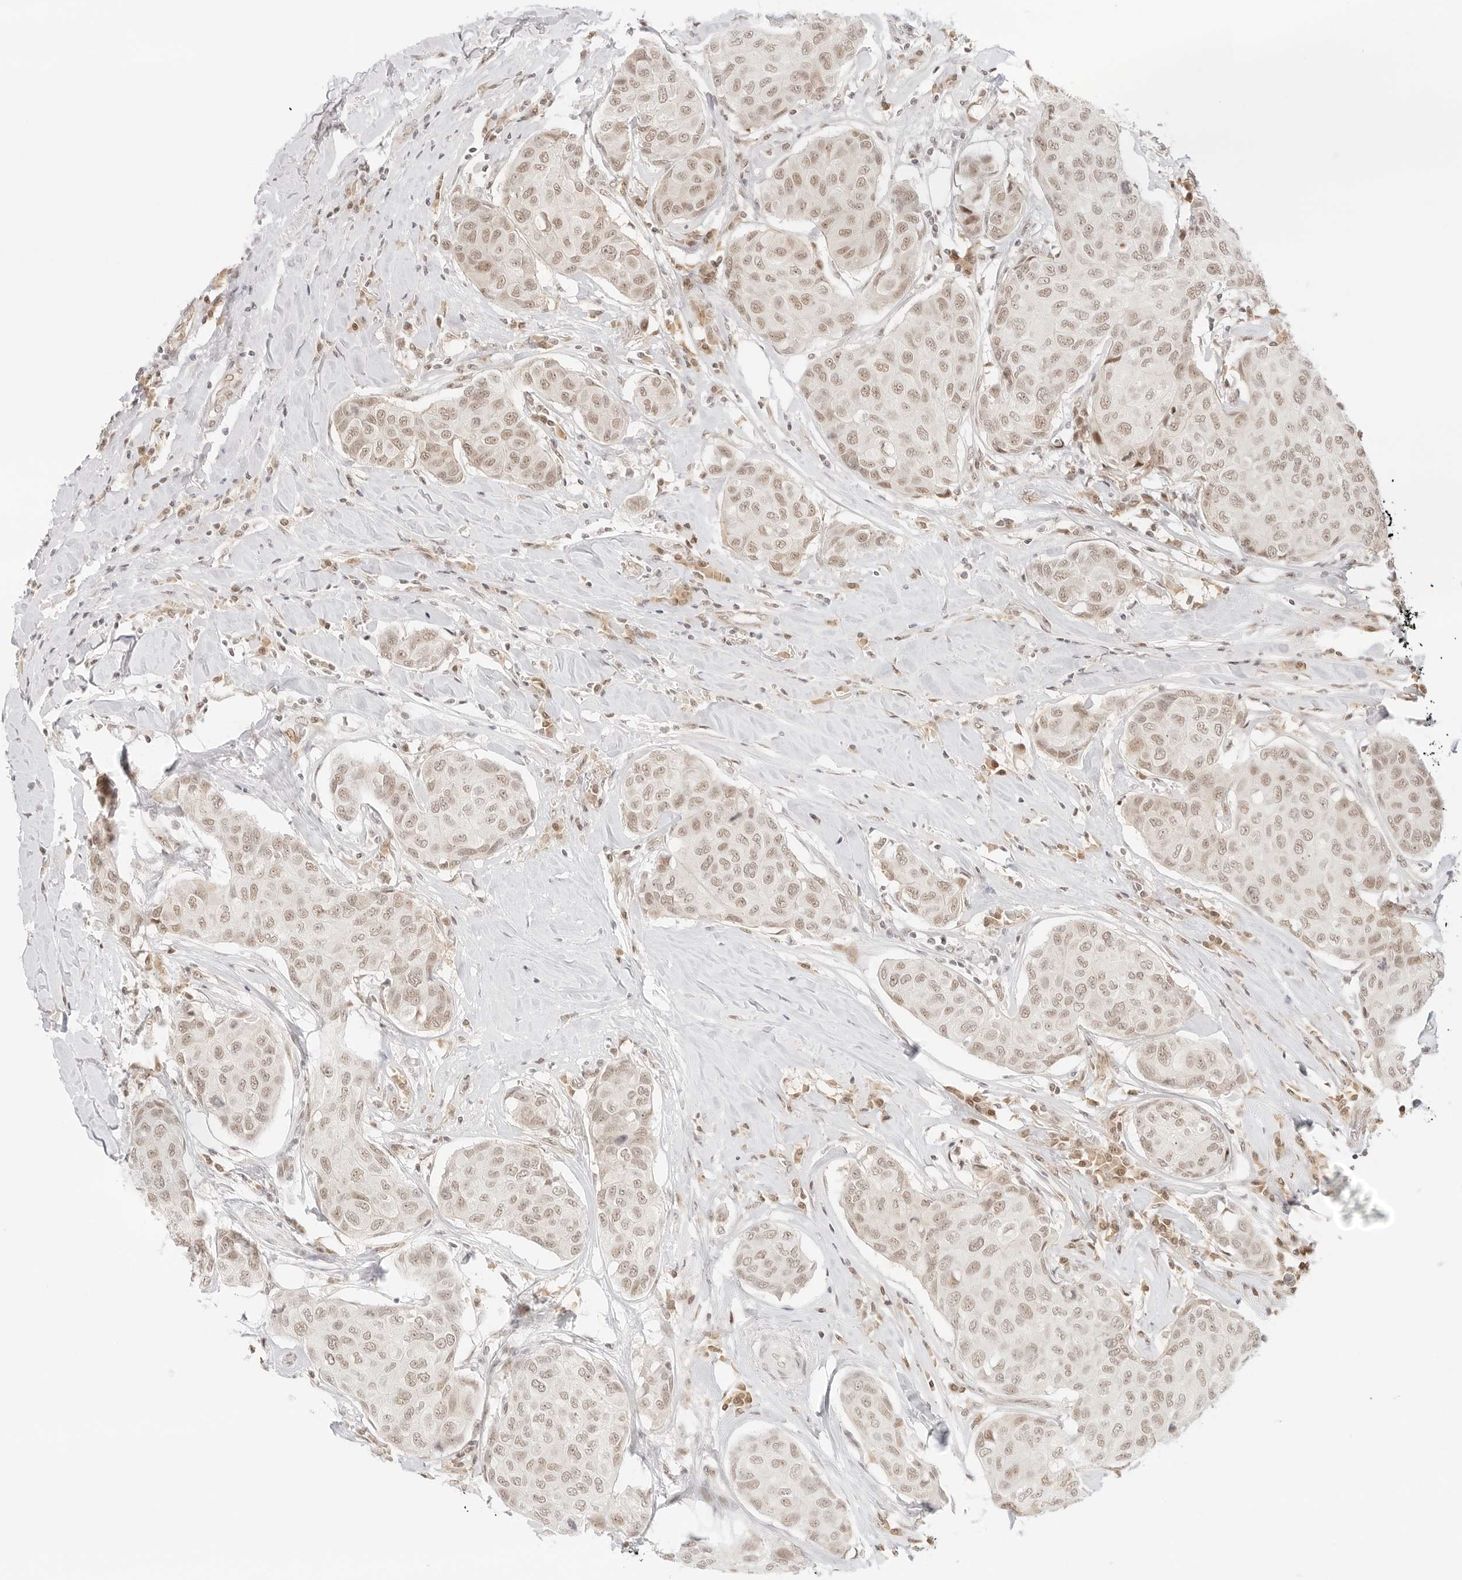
{"staining": {"intensity": "weak", "quantity": ">75%", "location": "nuclear"}, "tissue": "breast cancer", "cell_type": "Tumor cells", "image_type": "cancer", "snomed": [{"axis": "morphology", "description": "Duct carcinoma"}, {"axis": "topography", "description": "Breast"}], "caption": "Breast cancer was stained to show a protein in brown. There is low levels of weak nuclear expression in about >75% of tumor cells.", "gene": "ITGA6", "patient": {"sex": "female", "age": 80}}